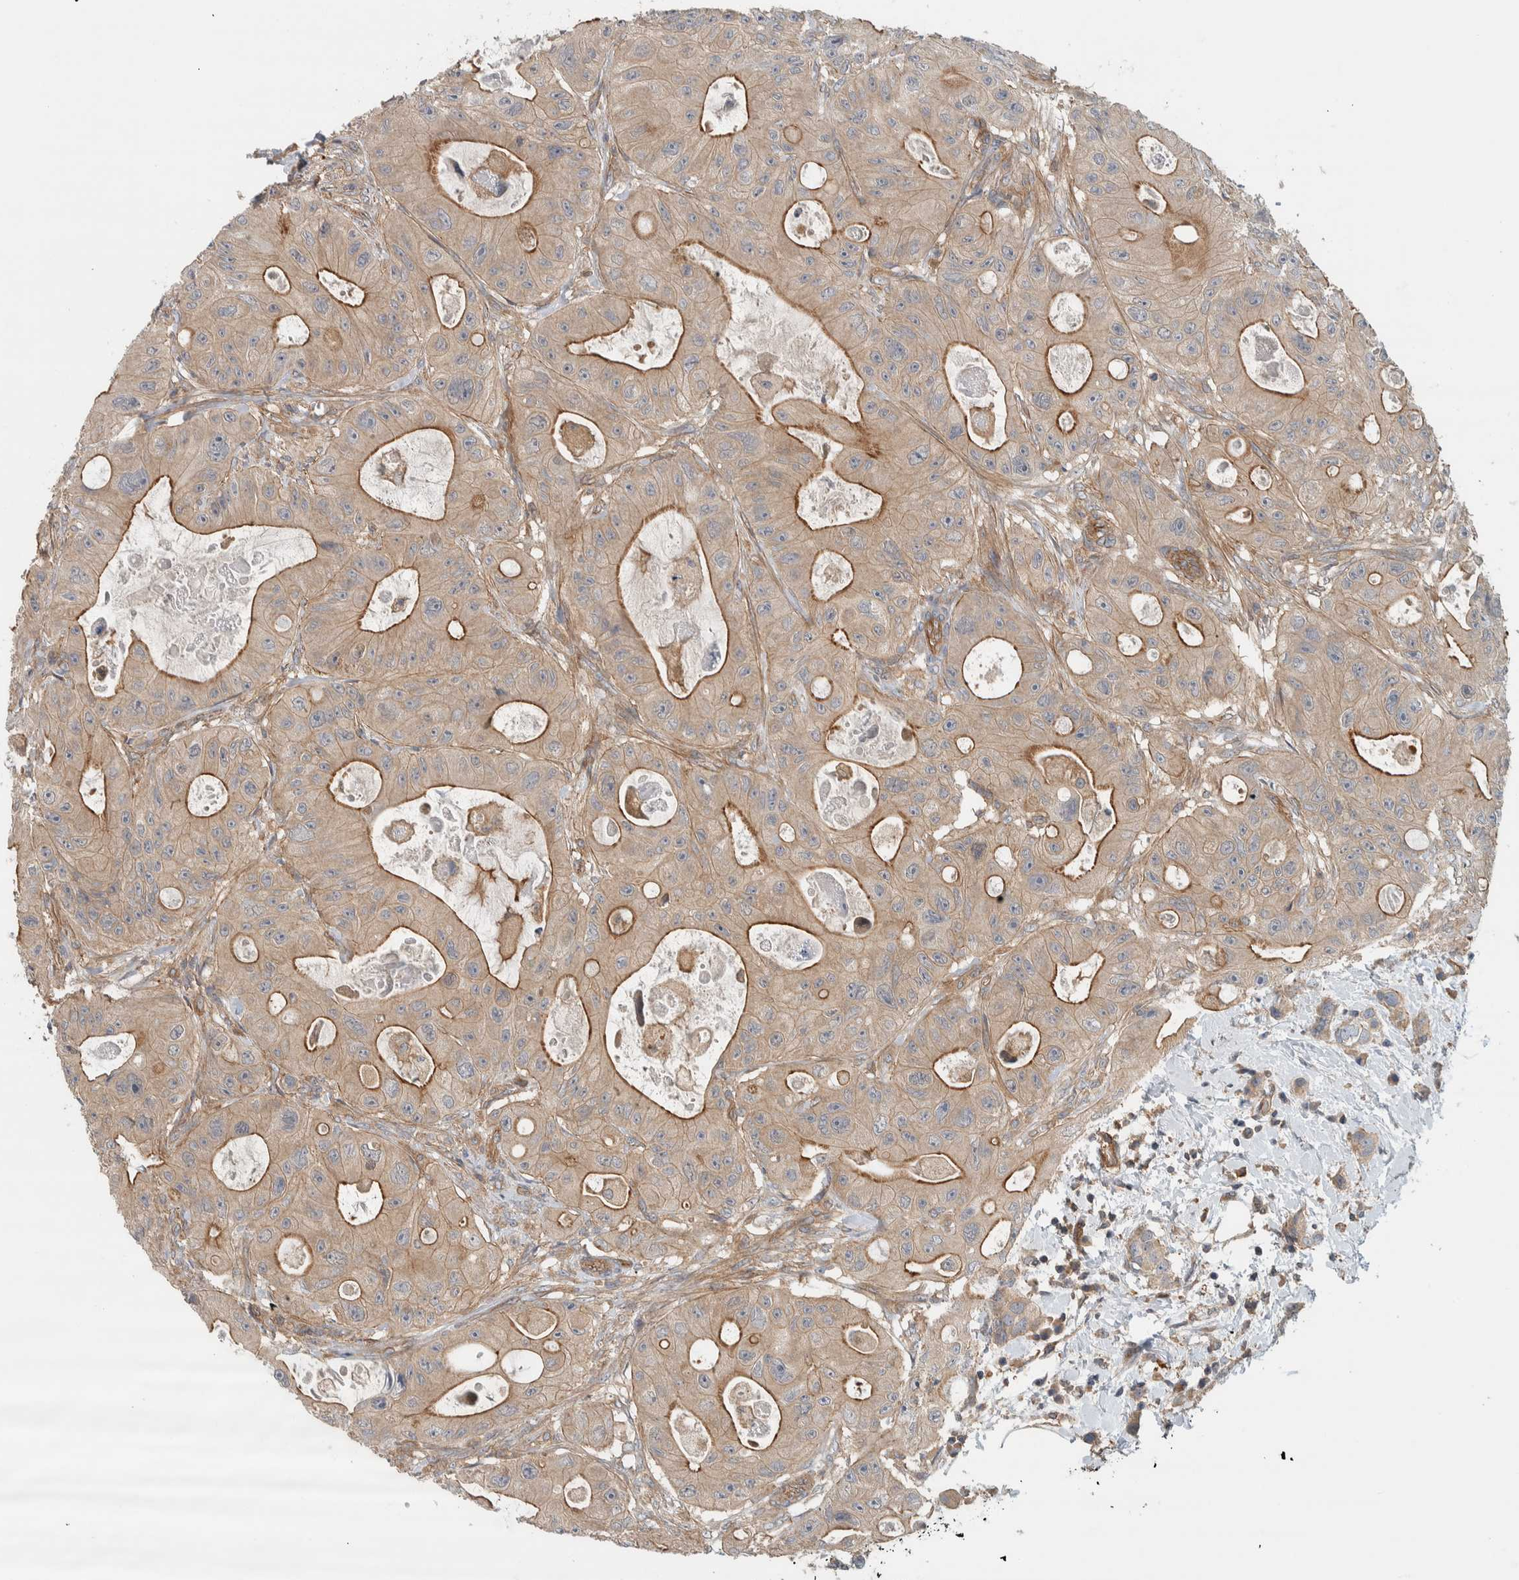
{"staining": {"intensity": "moderate", "quantity": ">75%", "location": "cytoplasmic/membranous"}, "tissue": "colorectal cancer", "cell_type": "Tumor cells", "image_type": "cancer", "snomed": [{"axis": "morphology", "description": "Adenocarcinoma, NOS"}, {"axis": "topography", "description": "Colon"}], "caption": "Immunohistochemical staining of human colorectal adenocarcinoma shows moderate cytoplasmic/membranous protein staining in approximately >75% of tumor cells. (DAB (3,3'-diaminobenzidine) IHC, brown staining for protein, blue staining for nuclei).", "gene": "MPRIP", "patient": {"sex": "female", "age": 46}}